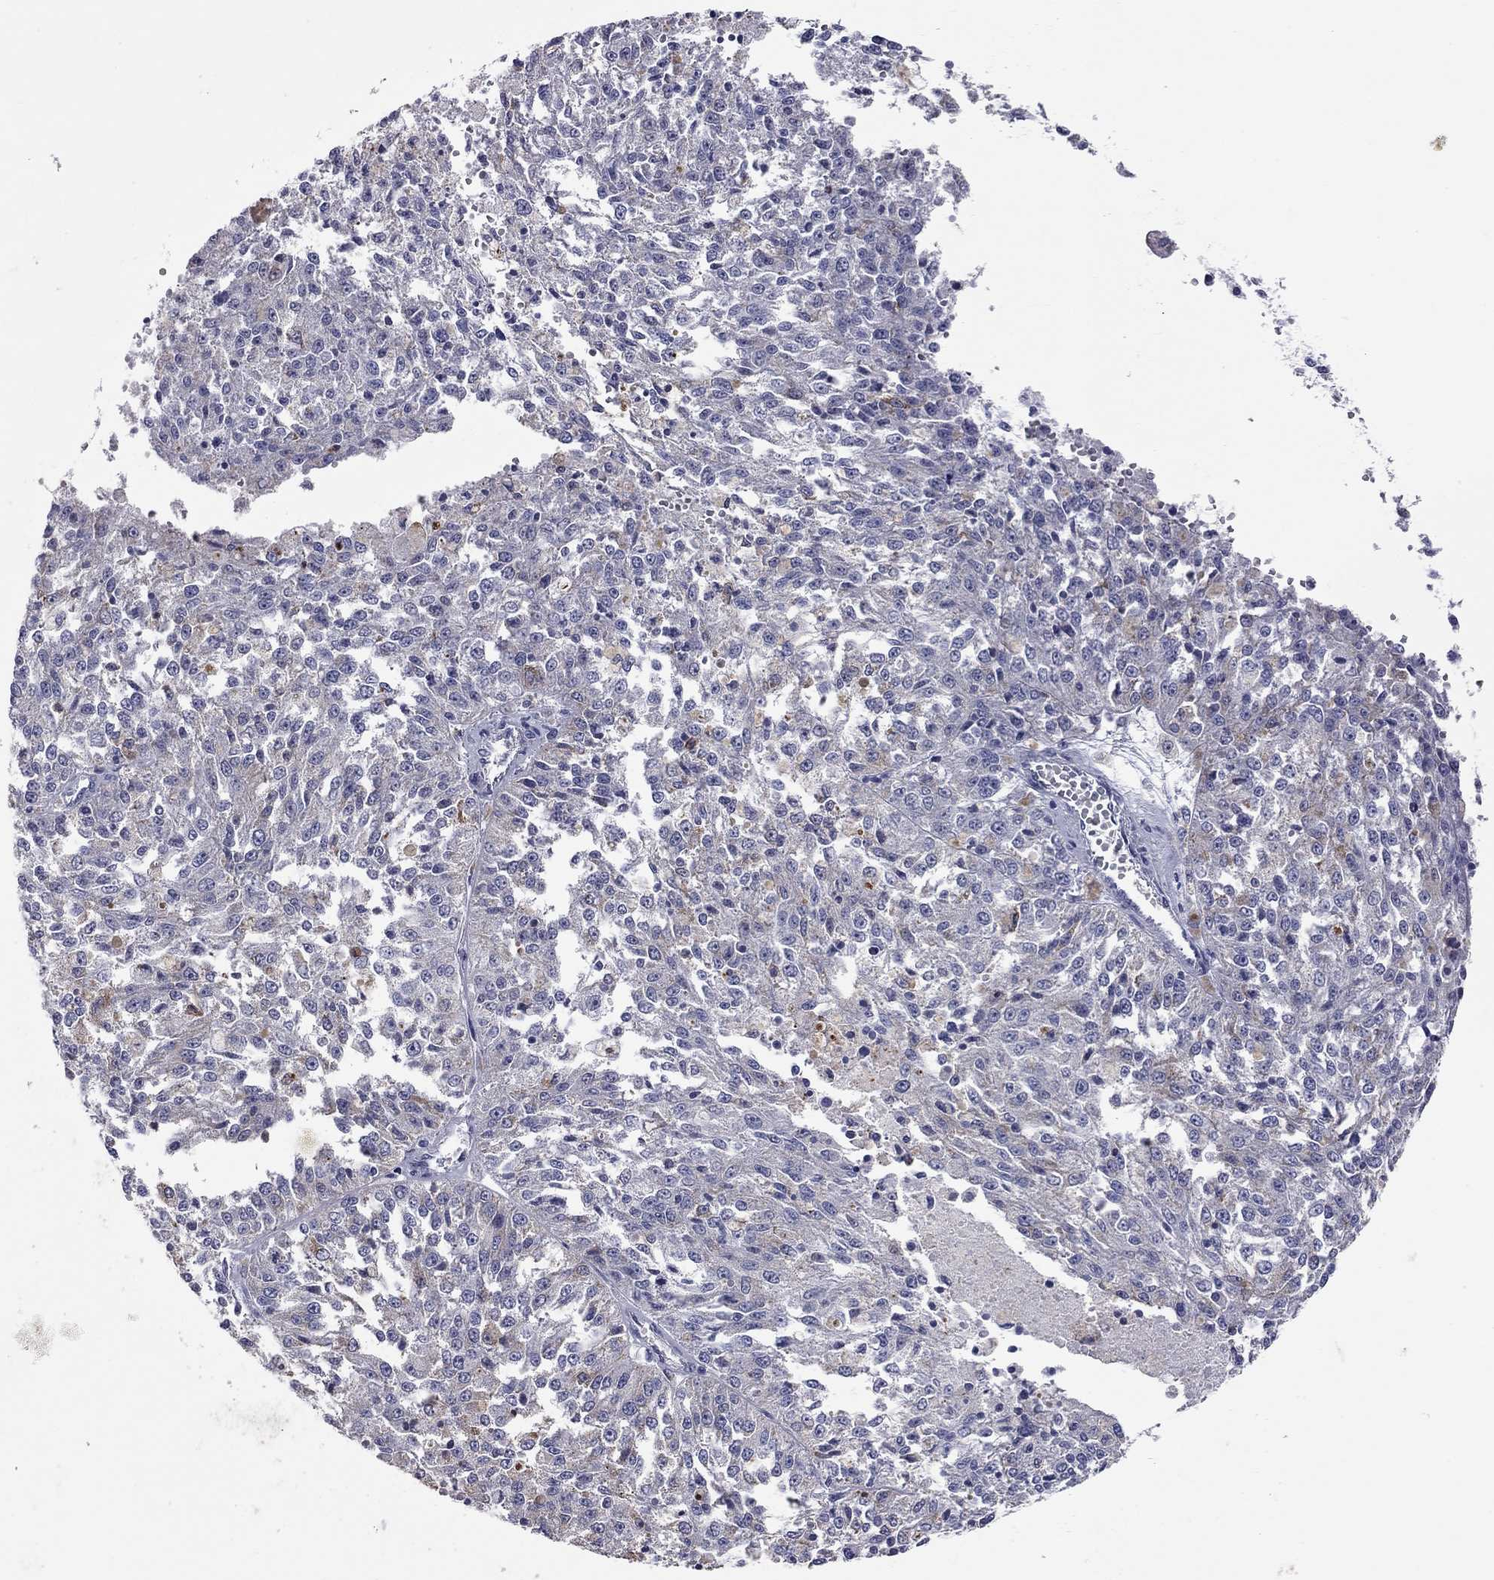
{"staining": {"intensity": "moderate", "quantity": "<25%", "location": "cytoplasmic/membranous"}, "tissue": "melanoma", "cell_type": "Tumor cells", "image_type": "cancer", "snomed": [{"axis": "morphology", "description": "Malignant melanoma, Metastatic site"}, {"axis": "topography", "description": "Lymph node"}], "caption": "Immunohistochemistry (DAB (3,3'-diaminobenzidine)) staining of human melanoma demonstrates moderate cytoplasmic/membranous protein expression in approximately <25% of tumor cells.", "gene": "SHOC2", "patient": {"sex": "female", "age": 64}}